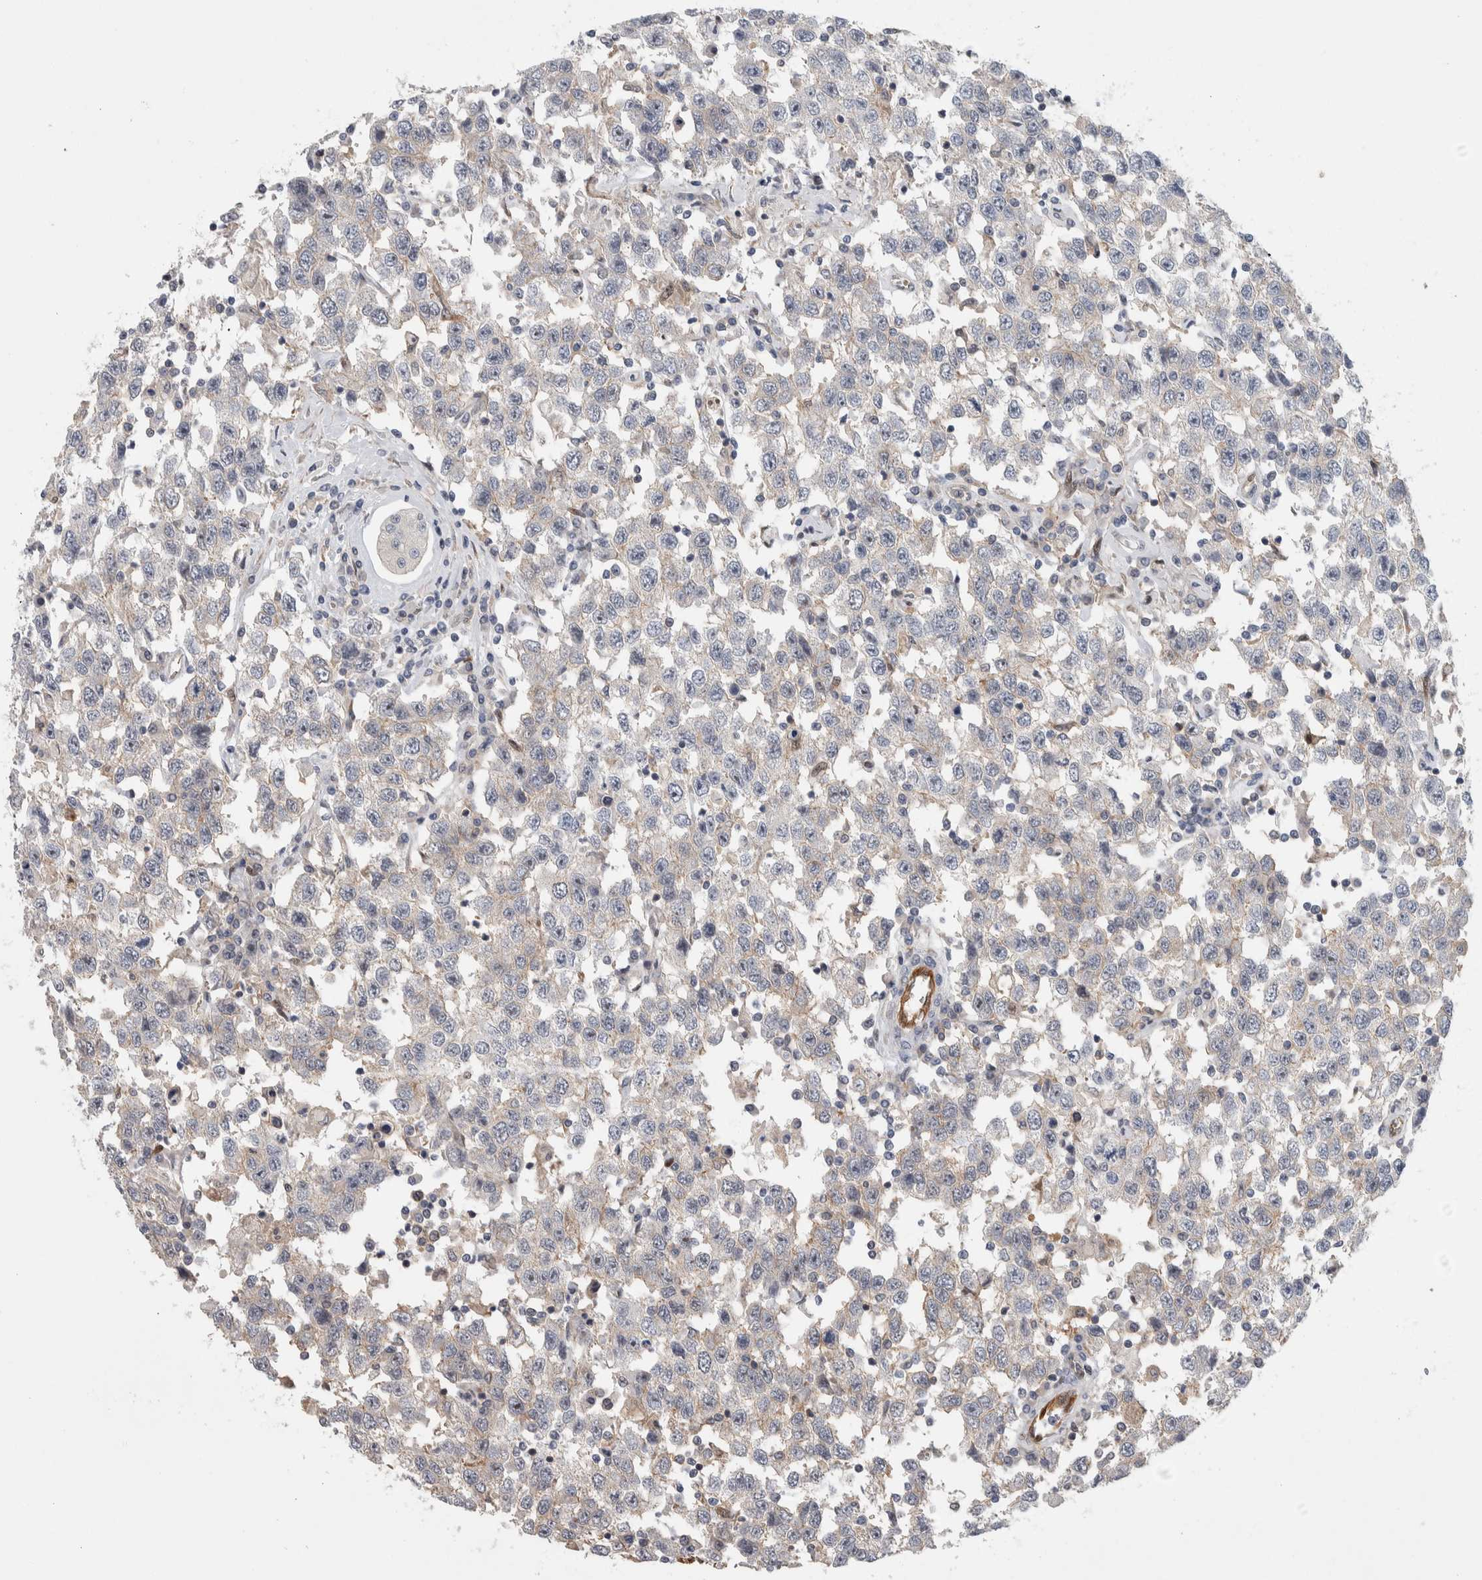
{"staining": {"intensity": "negative", "quantity": "none", "location": "none"}, "tissue": "testis cancer", "cell_type": "Tumor cells", "image_type": "cancer", "snomed": [{"axis": "morphology", "description": "Seminoma, NOS"}, {"axis": "topography", "description": "Testis"}], "caption": "This micrograph is of seminoma (testis) stained with IHC to label a protein in brown with the nuclei are counter-stained blue. There is no expression in tumor cells.", "gene": "MSL1", "patient": {"sex": "male", "age": 41}}